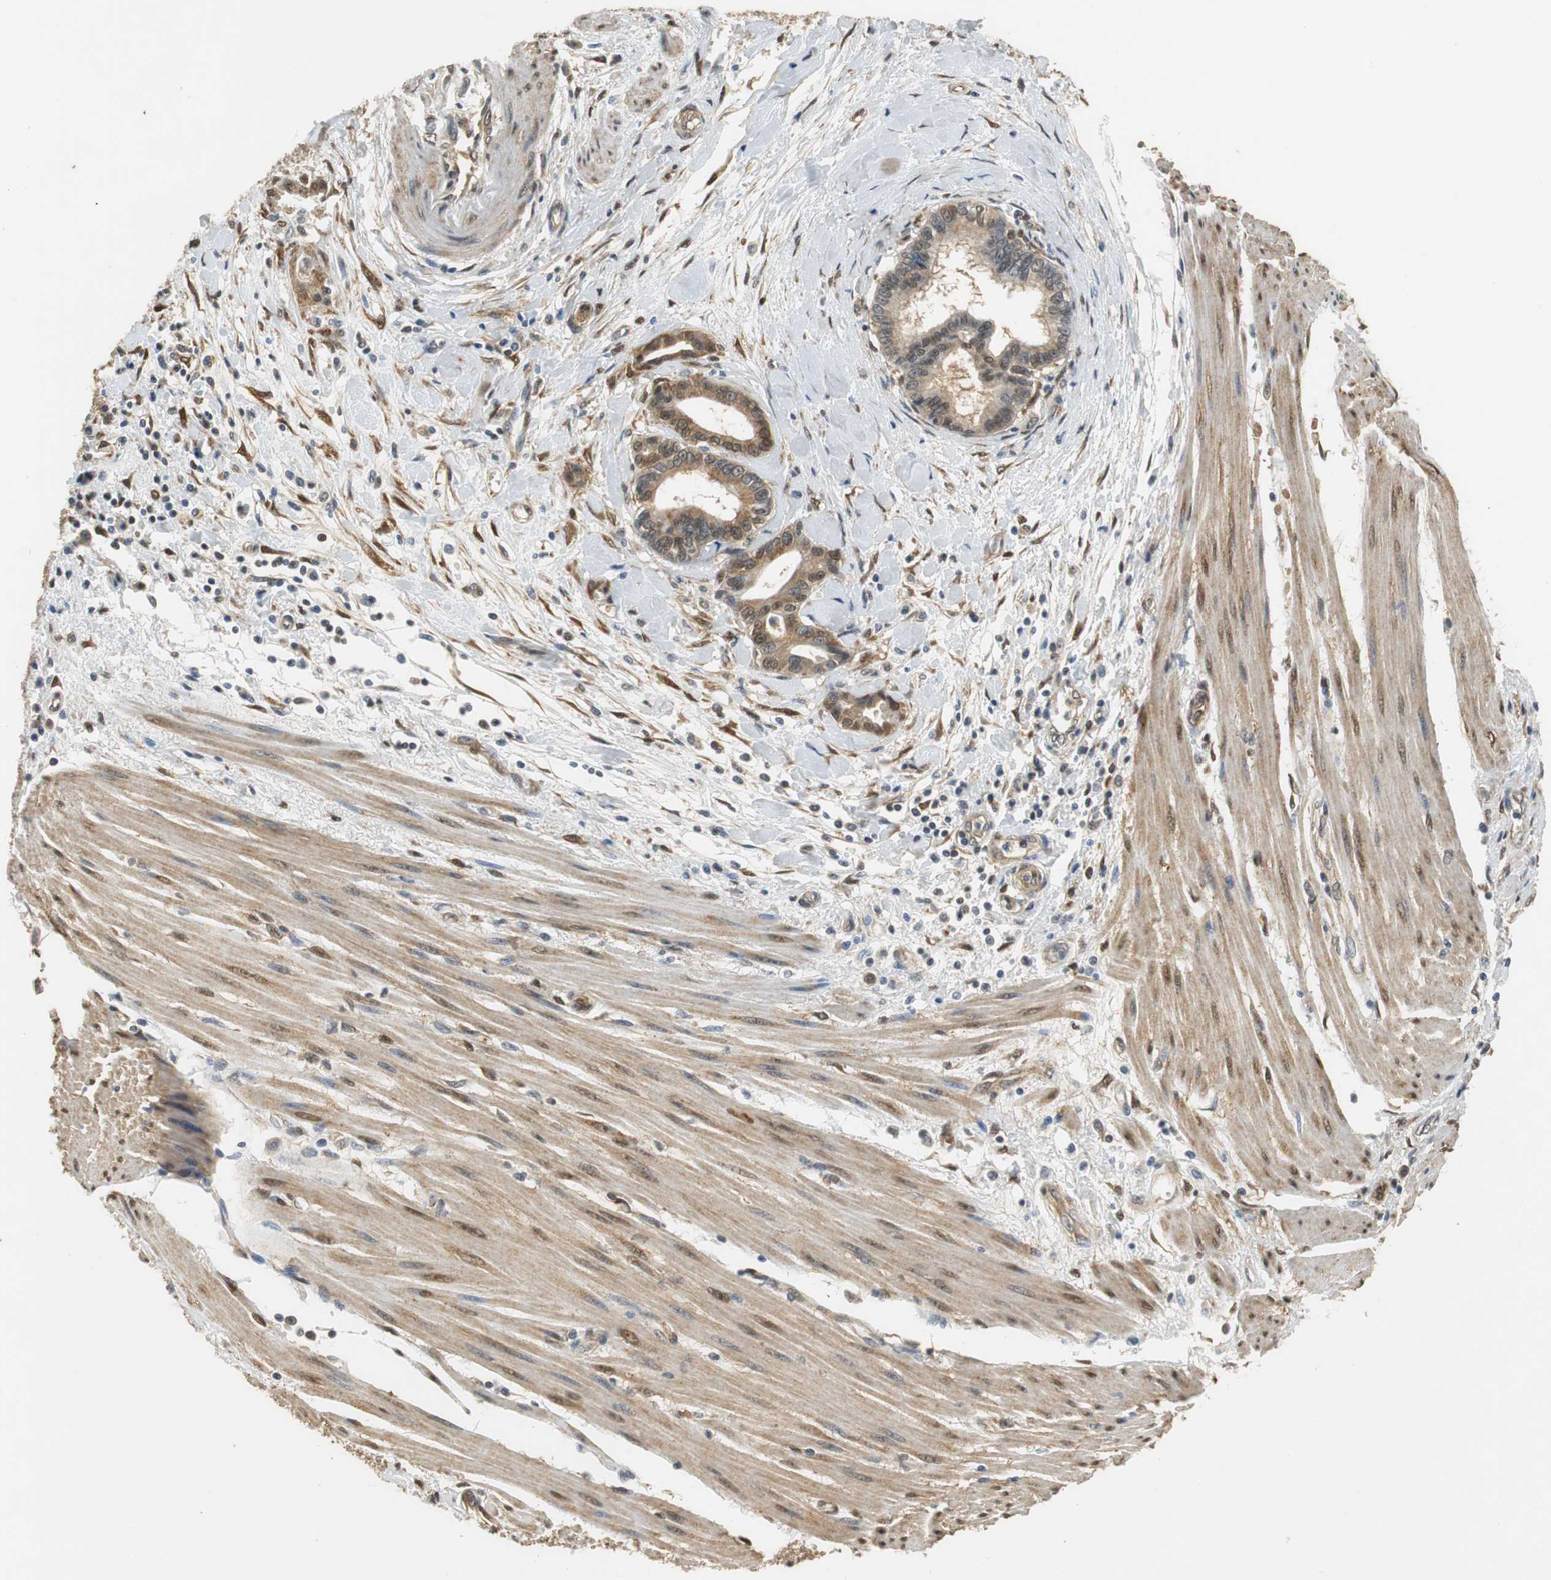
{"staining": {"intensity": "moderate", "quantity": ">75%", "location": "cytoplasmic/membranous,nuclear"}, "tissue": "pancreatic cancer", "cell_type": "Tumor cells", "image_type": "cancer", "snomed": [{"axis": "morphology", "description": "Adenocarcinoma, NOS"}, {"axis": "topography", "description": "Pancreas"}], "caption": "Approximately >75% of tumor cells in pancreatic cancer (adenocarcinoma) display moderate cytoplasmic/membranous and nuclear protein expression as visualized by brown immunohistochemical staining.", "gene": "UBQLN2", "patient": {"sex": "female", "age": 64}}